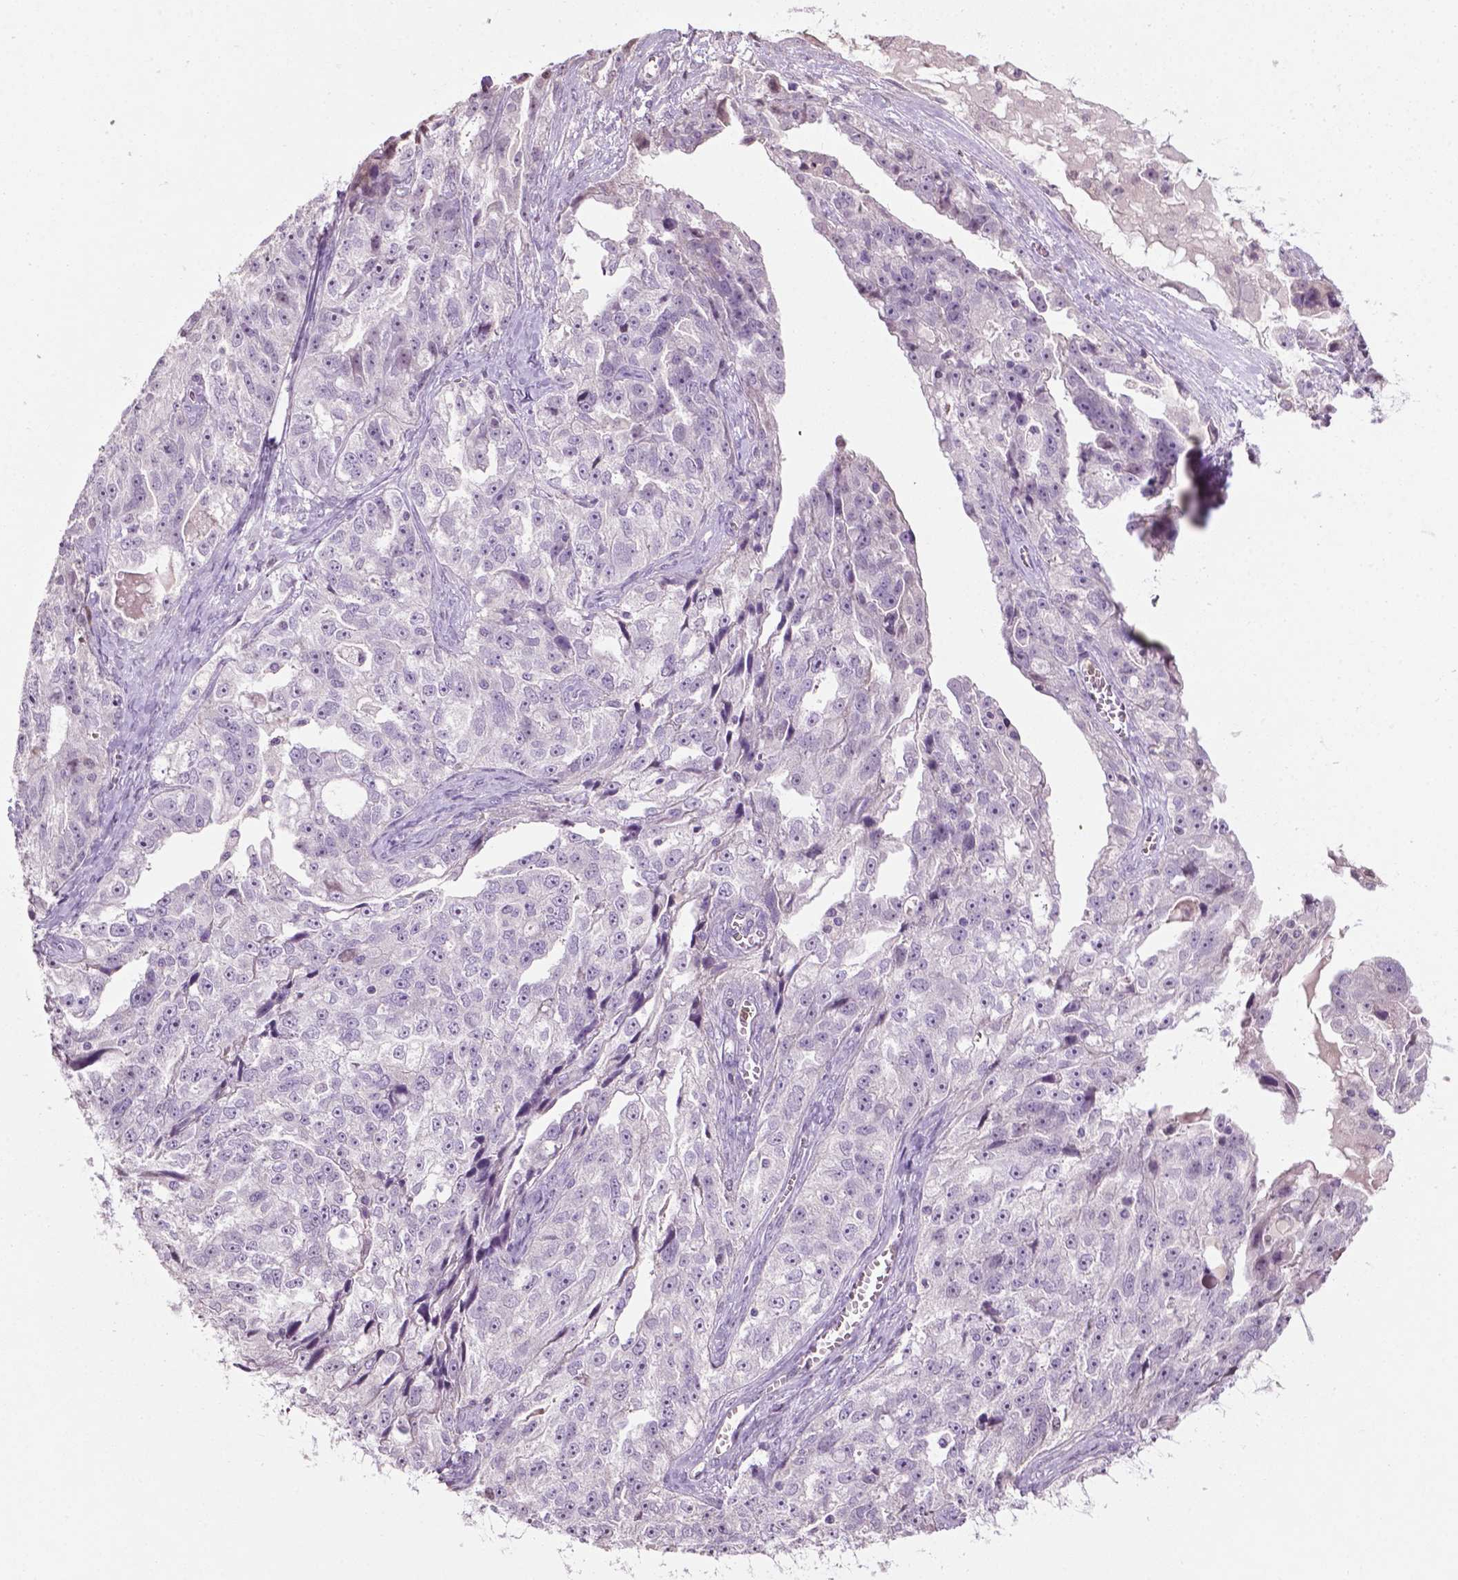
{"staining": {"intensity": "negative", "quantity": "none", "location": "none"}, "tissue": "ovarian cancer", "cell_type": "Tumor cells", "image_type": "cancer", "snomed": [{"axis": "morphology", "description": "Cystadenocarcinoma, serous, NOS"}, {"axis": "topography", "description": "Ovary"}], "caption": "There is no significant positivity in tumor cells of ovarian cancer (serous cystadenocarcinoma).", "gene": "NTNG2", "patient": {"sex": "female", "age": 51}}